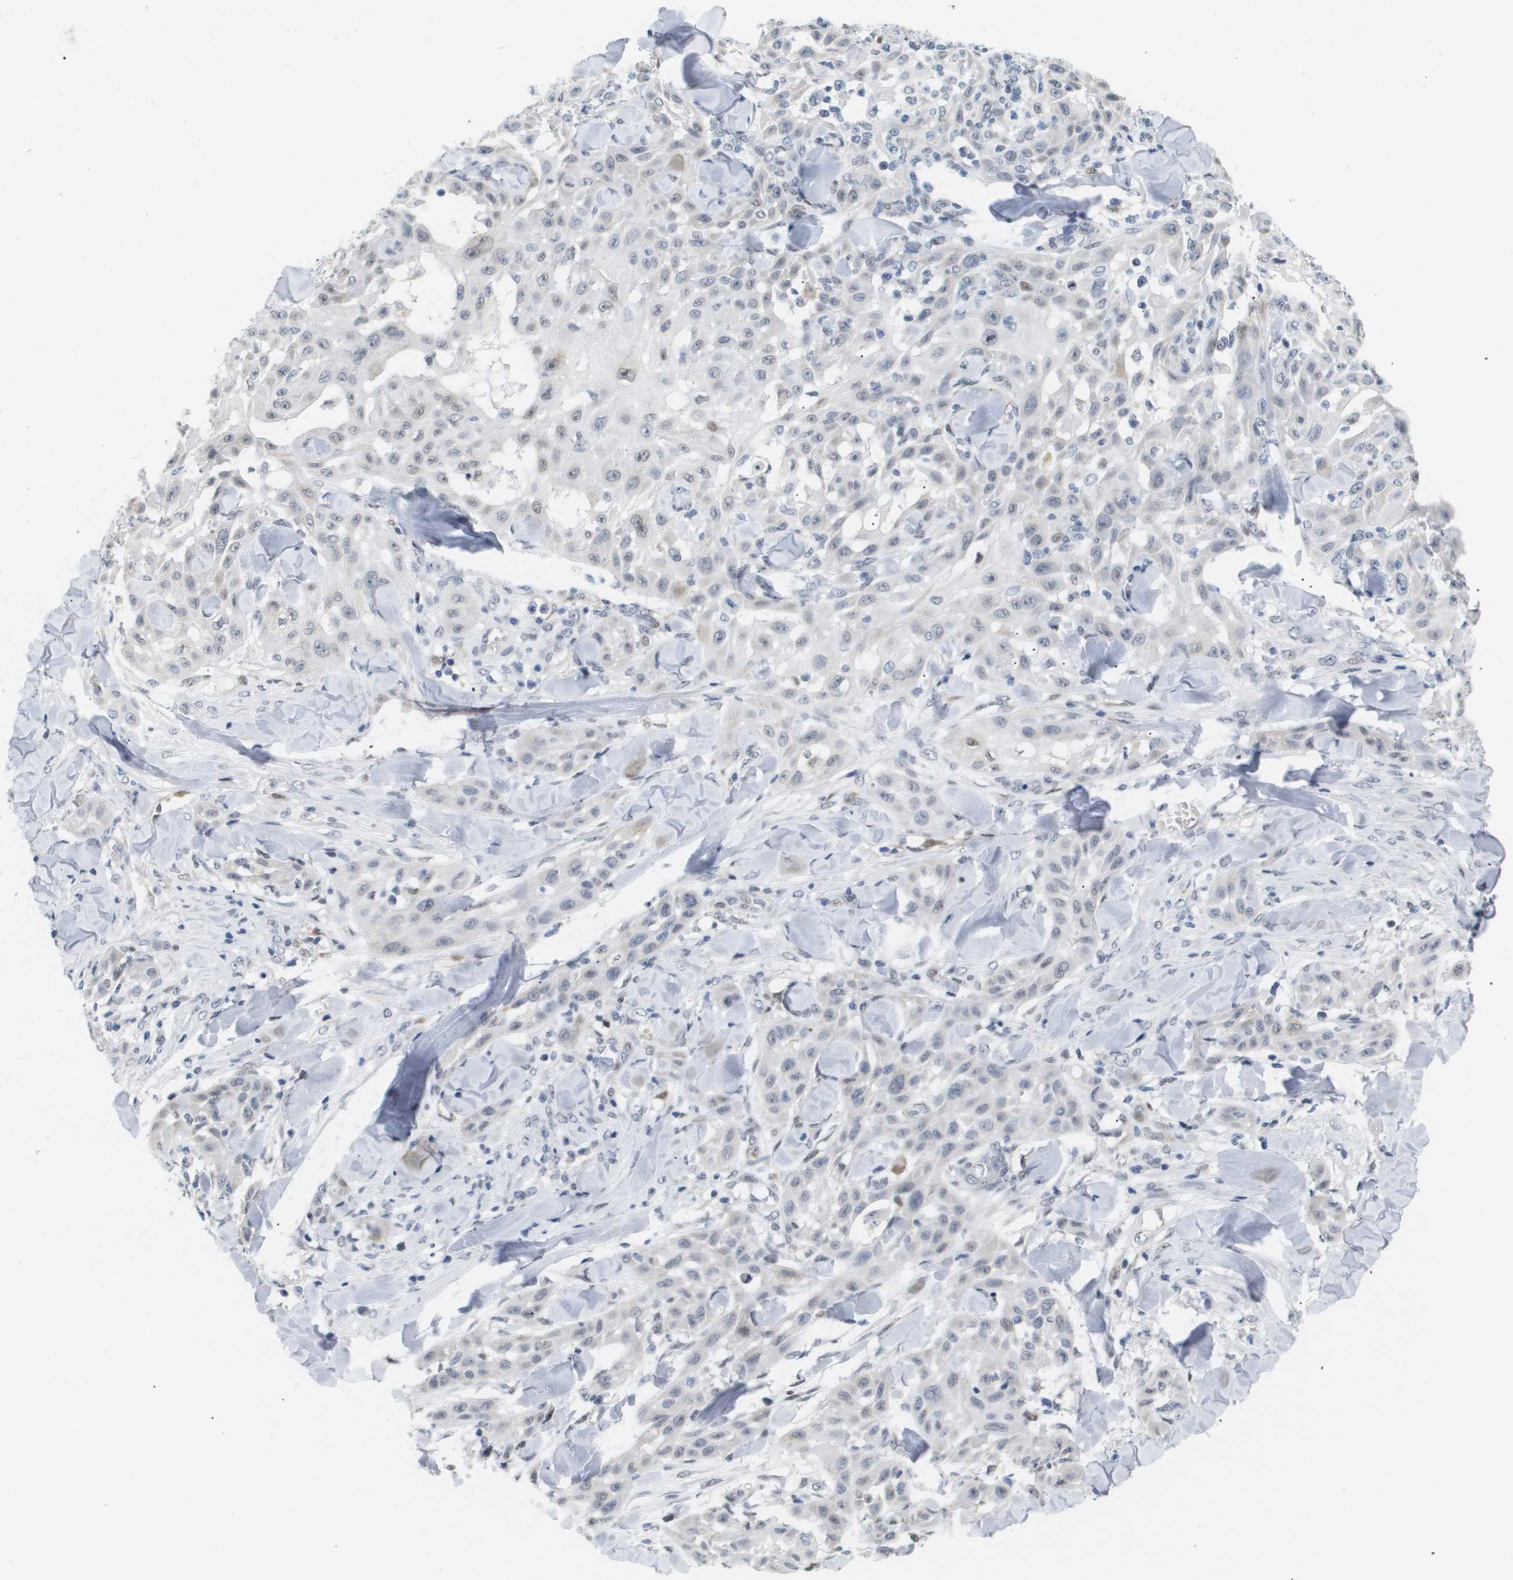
{"staining": {"intensity": "negative", "quantity": "none", "location": "none"}, "tissue": "skin cancer", "cell_type": "Tumor cells", "image_type": "cancer", "snomed": [{"axis": "morphology", "description": "Squamous cell carcinoma, NOS"}, {"axis": "topography", "description": "Skin"}], "caption": "DAB (3,3'-diaminobenzidine) immunohistochemical staining of human skin cancer (squamous cell carcinoma) demonstrates no significant staining in tumor cells.", "gene": "PPARD", "patient": {"sex": "male", "age": 24}}